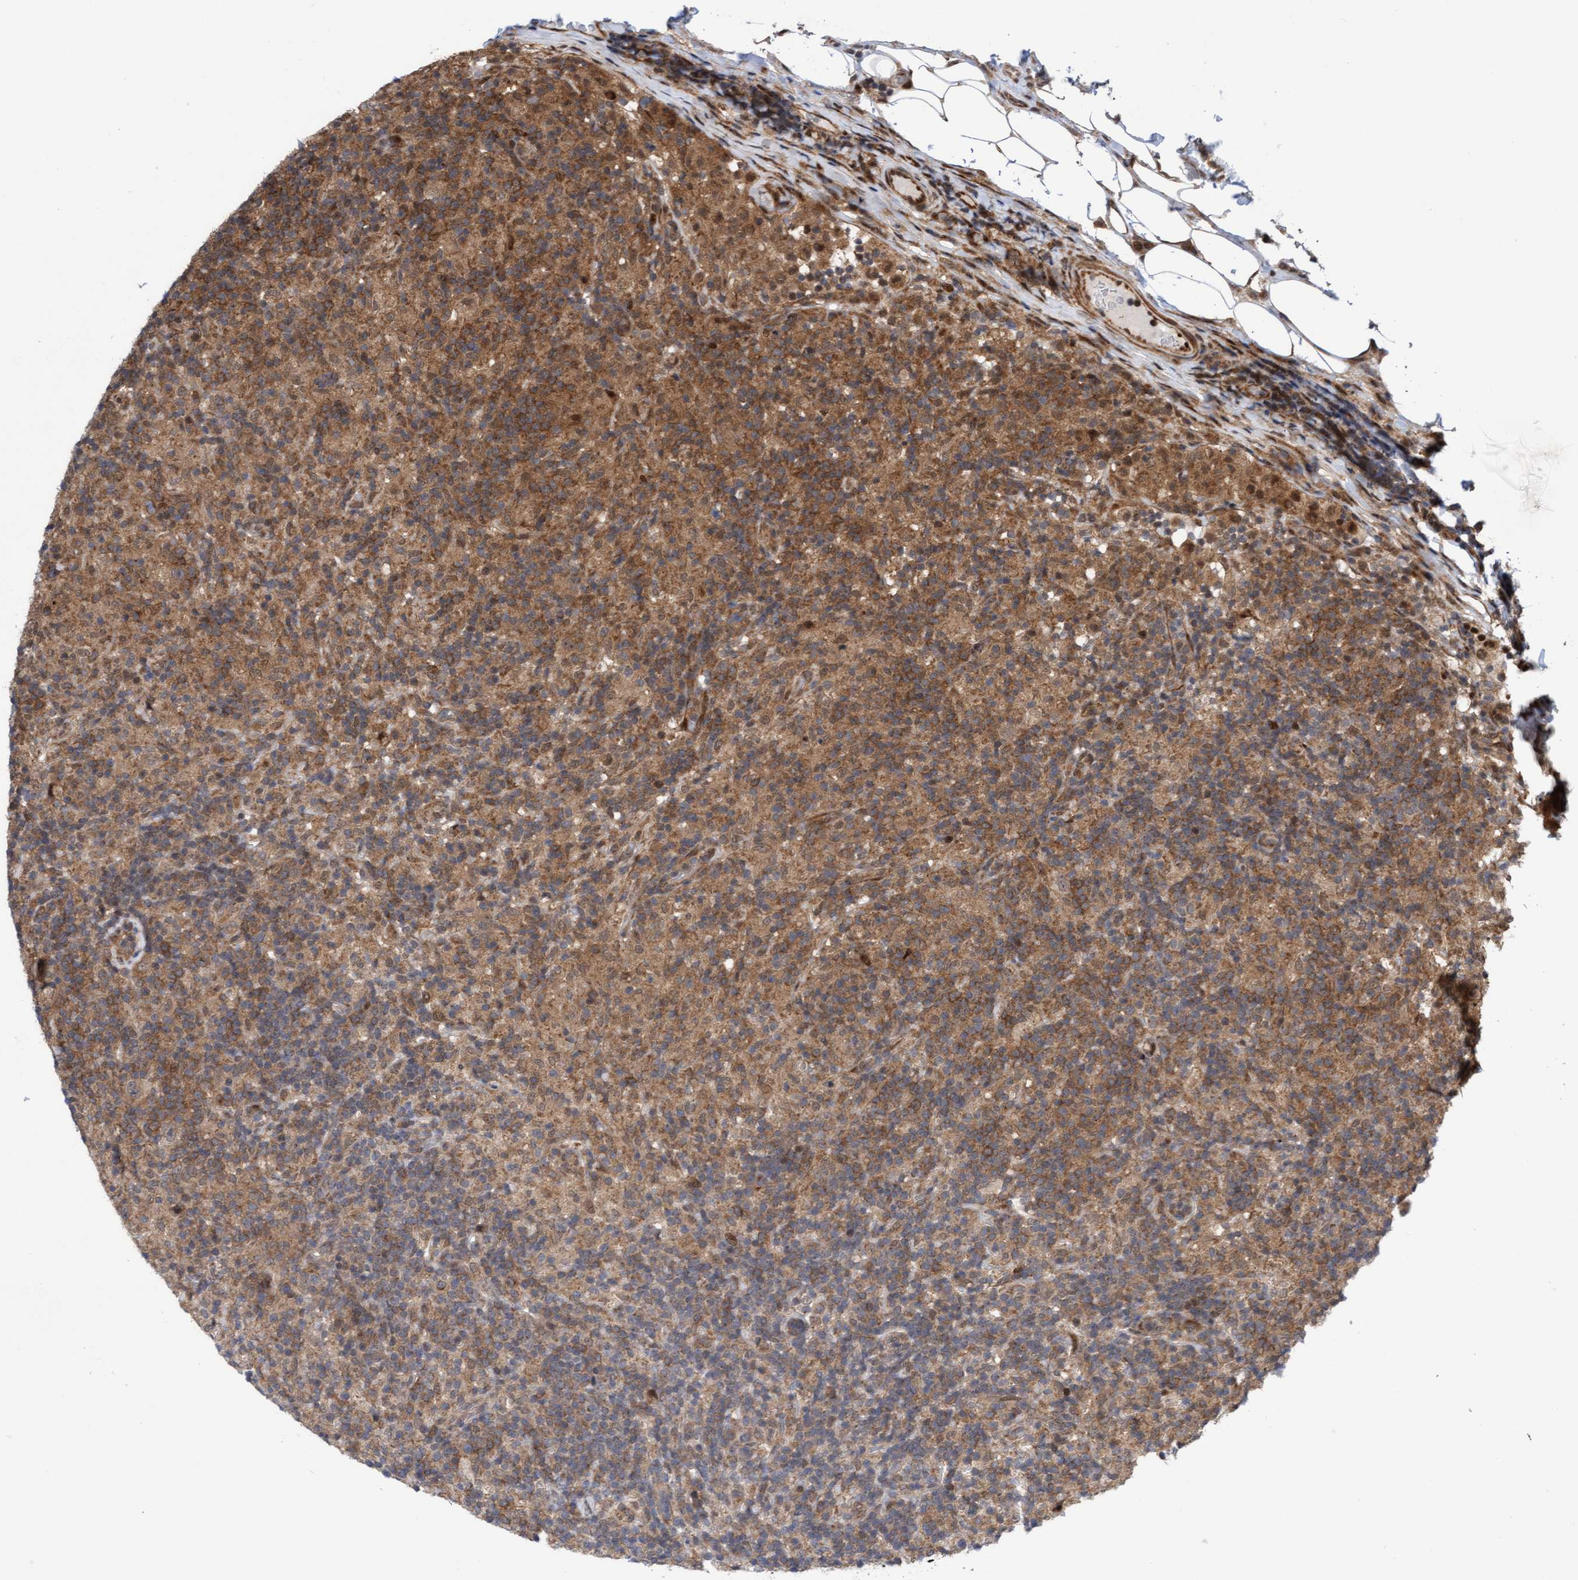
{"staining": {"intensity": "weak", "quantity": ">75%", "location": "cytoplasmic/membranous"}, "tissue": "lymphoma", "cell_type": "Tumor cells", "image_type": "cancer", "snomed": [{"axis": "morphology", "description": "Hodgkin's disease, NOS"}, {"axis": "topography", "description": "Lymph node"}], "caption": "This is an image of IHC staining of Hodgkin's disease, which shows weak staining in the cytoplasmic/membranous of tumor cells.", "gene": "ITFG1", "patient": {"sex": "male", "age": 70}}